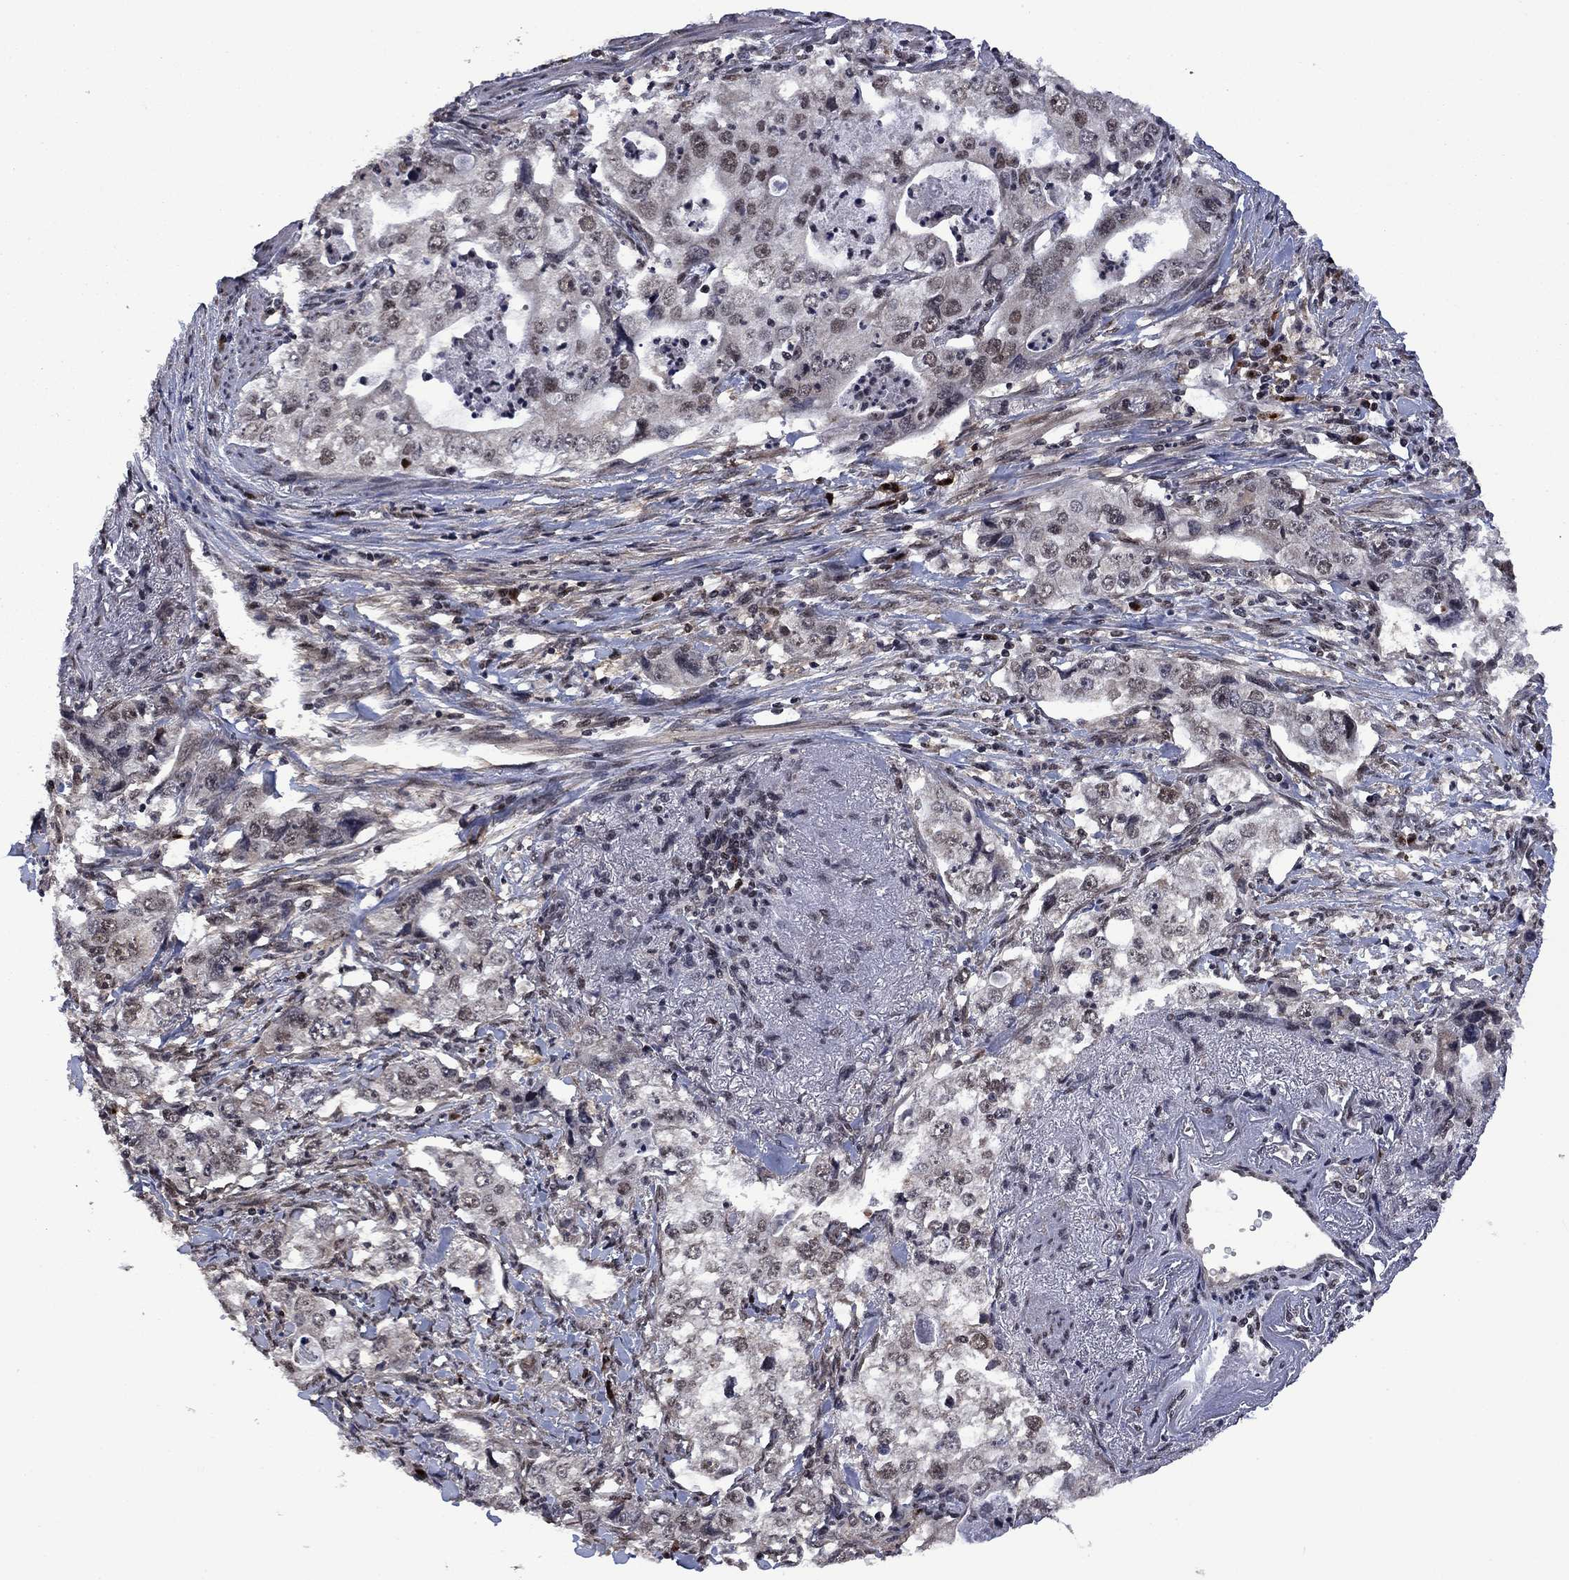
{"staining": {"intensity": "negative", "quantity": "none", "location": "none"}, "tissue": "stomach cancer", "cell_type": "Tumor cells", "image_type": "cancer", "snomed": [{"axis": "morphology", "description": "Adenocarcinoma, NOS"}, {"axis": "topography", "description": "Stomach, upper"}], "caption": "Immunohistochemistry histopathology image of human adenocarcinoma (stomach) stained for a protein (brown), which displays no staining in tumor cells.", "gene": "FBL", "patient": {"sex": "male", "age": 75}}